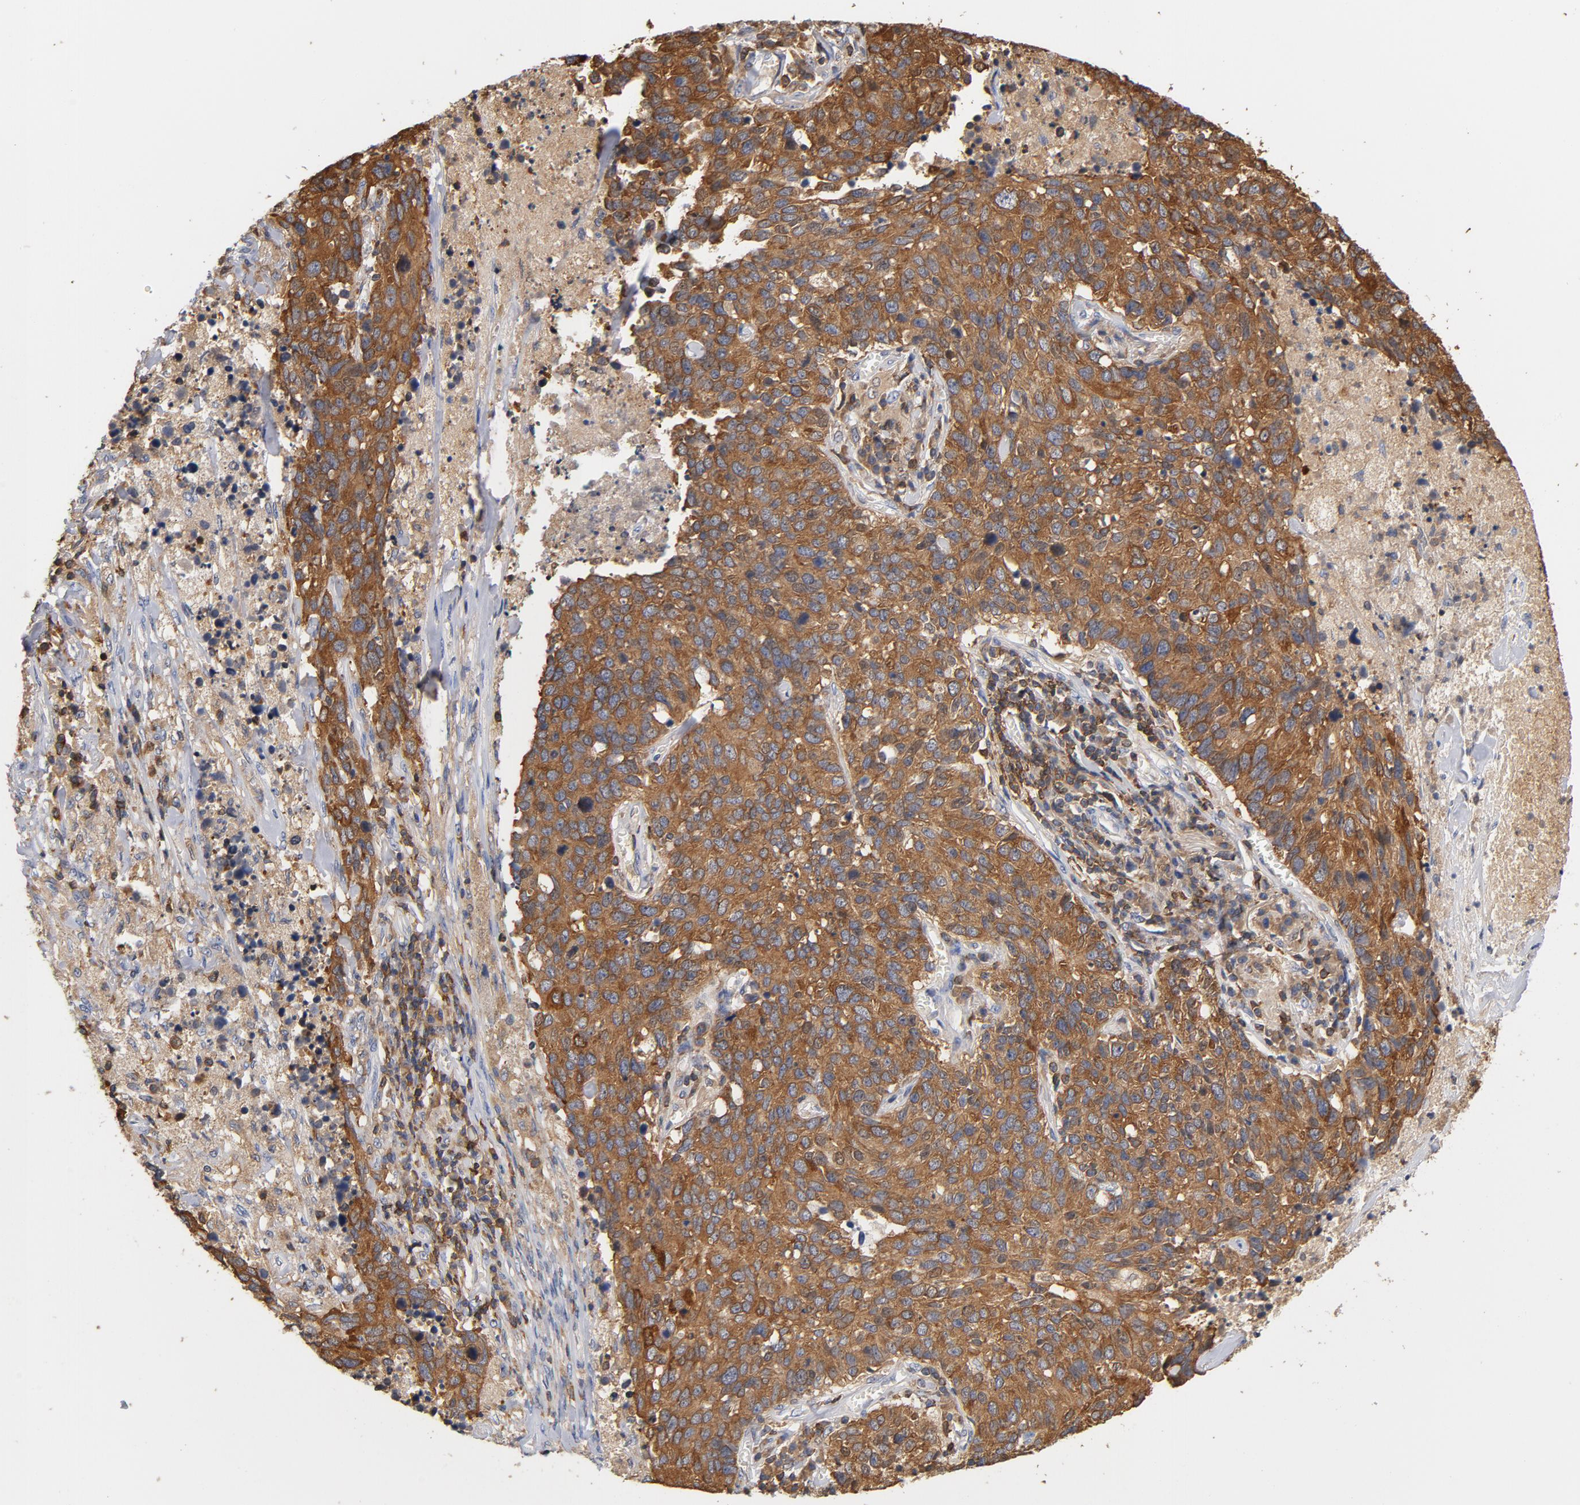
{"staining": {"intensity": "strong", "quantity": ">75%", "location": "cytoplasmic/membranous"}, "tissue": "lung cancer", "cell_type": "Tumor cells", "image_type": "cancer", "snomed": [{"axis": "morphology", "description": "Neoplasm, malignant, NOS"}, {"axis": "topography", "description": "Lung"}], "caption": "IHC image of human lung neoplasm (malignant) stained for a protein (brown), which exhibits high levels of strong cytoplasmic/membranous positivity in approximately >75% of tumor cells.", "gene": "EZR", "patient": {"sex": "female", "age": 76}}